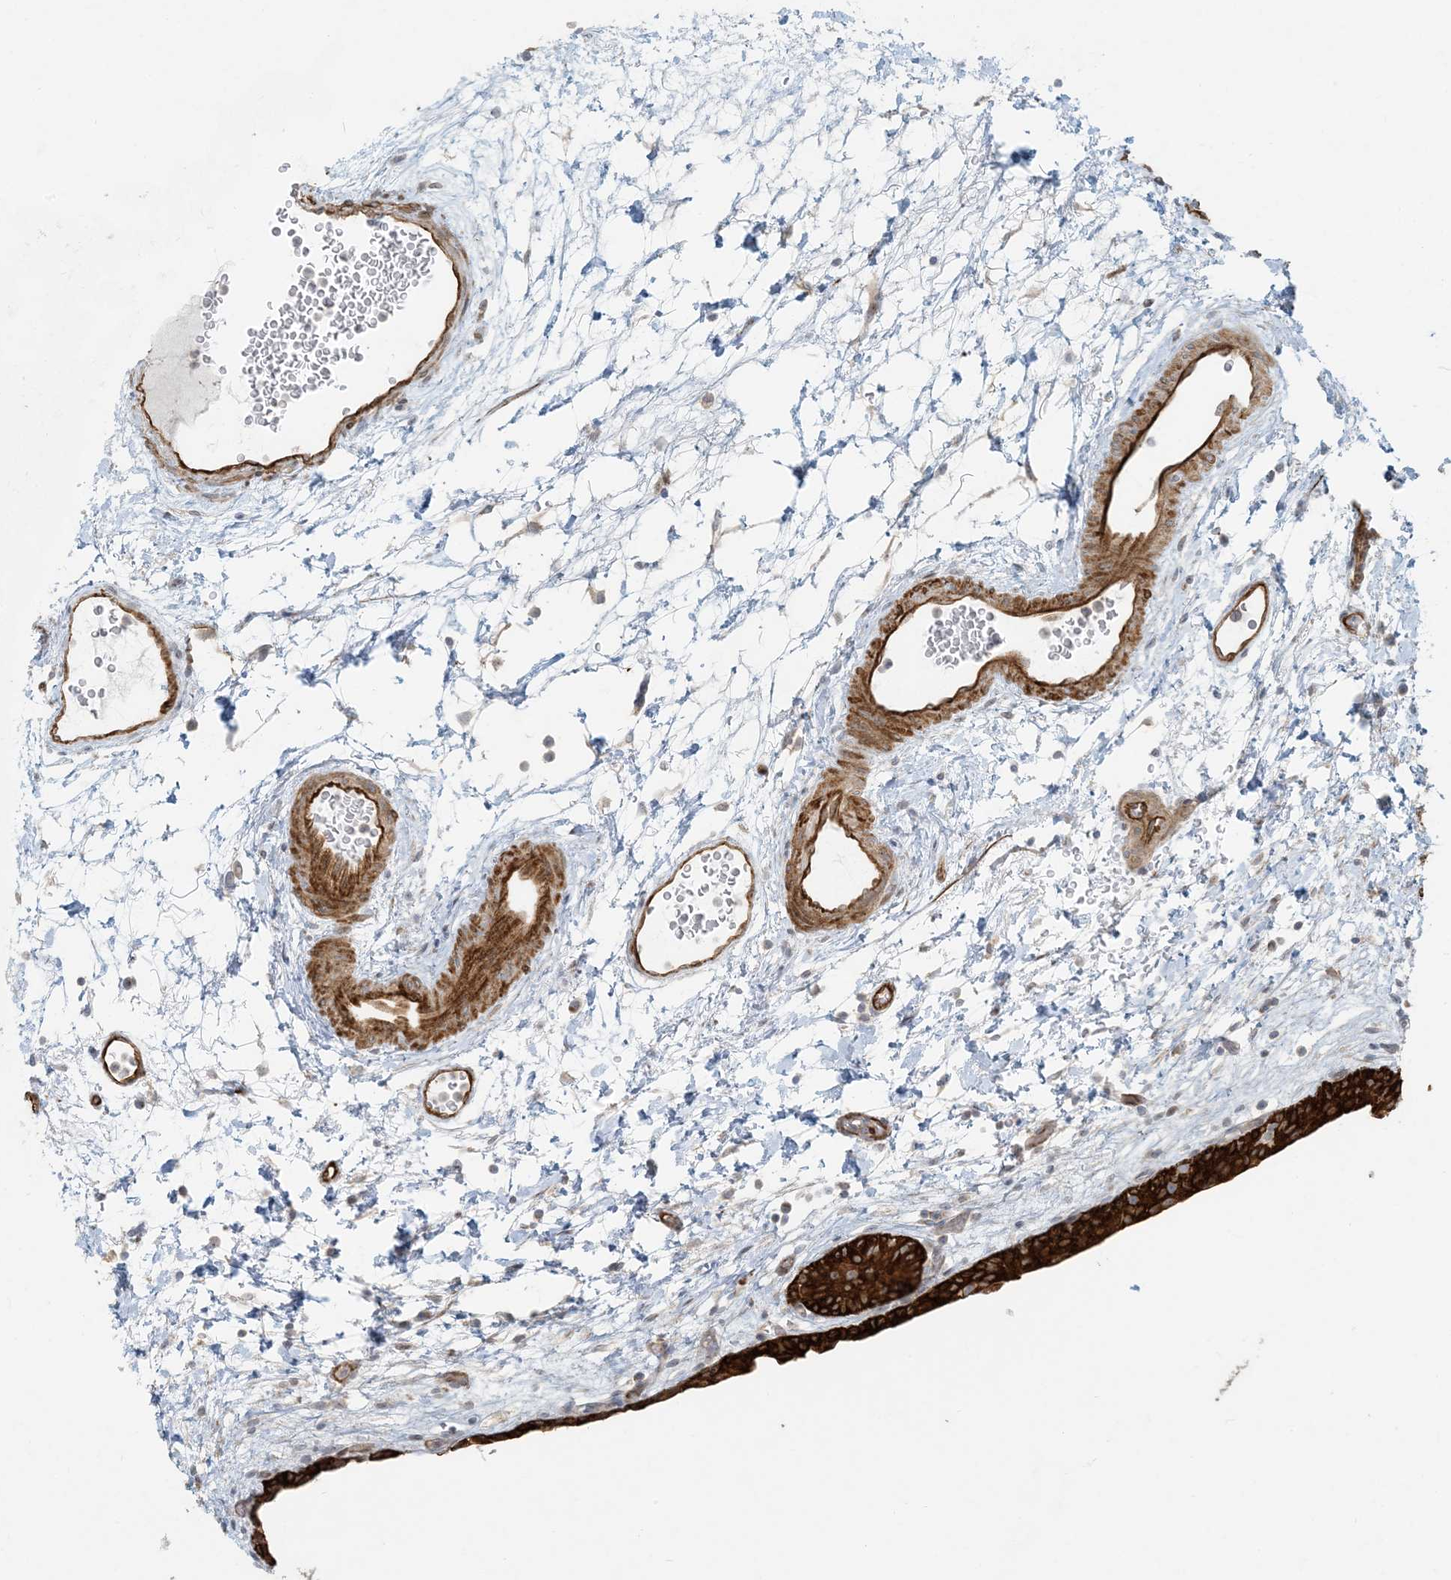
{"staining": {"intensity": "strong", "quantity": ">75%", "location": "cytoplasmic/membranous"}, "tissue": "urinary bladder", "cell_type": "Urothelial cells", "image_type": "normal", "snomed": [{"axis": "morphology", "description": "Normal tissue, NOS"}, {"axis": "topography", "description": "Urinary bladder"}], "caption": "Immunohistochemistry (IHC) of normal urinary bladder exhibits high levels of strong cytoplasmic/membranous staining in approximately >75% of urothelial cells. The protein is stained brown, and the nuclei are stained in blue (DAB IHC with brightfield microscopy, high magnification).", "gene": "BCORL1", "patient": {"sex": "male", "age": 83}}